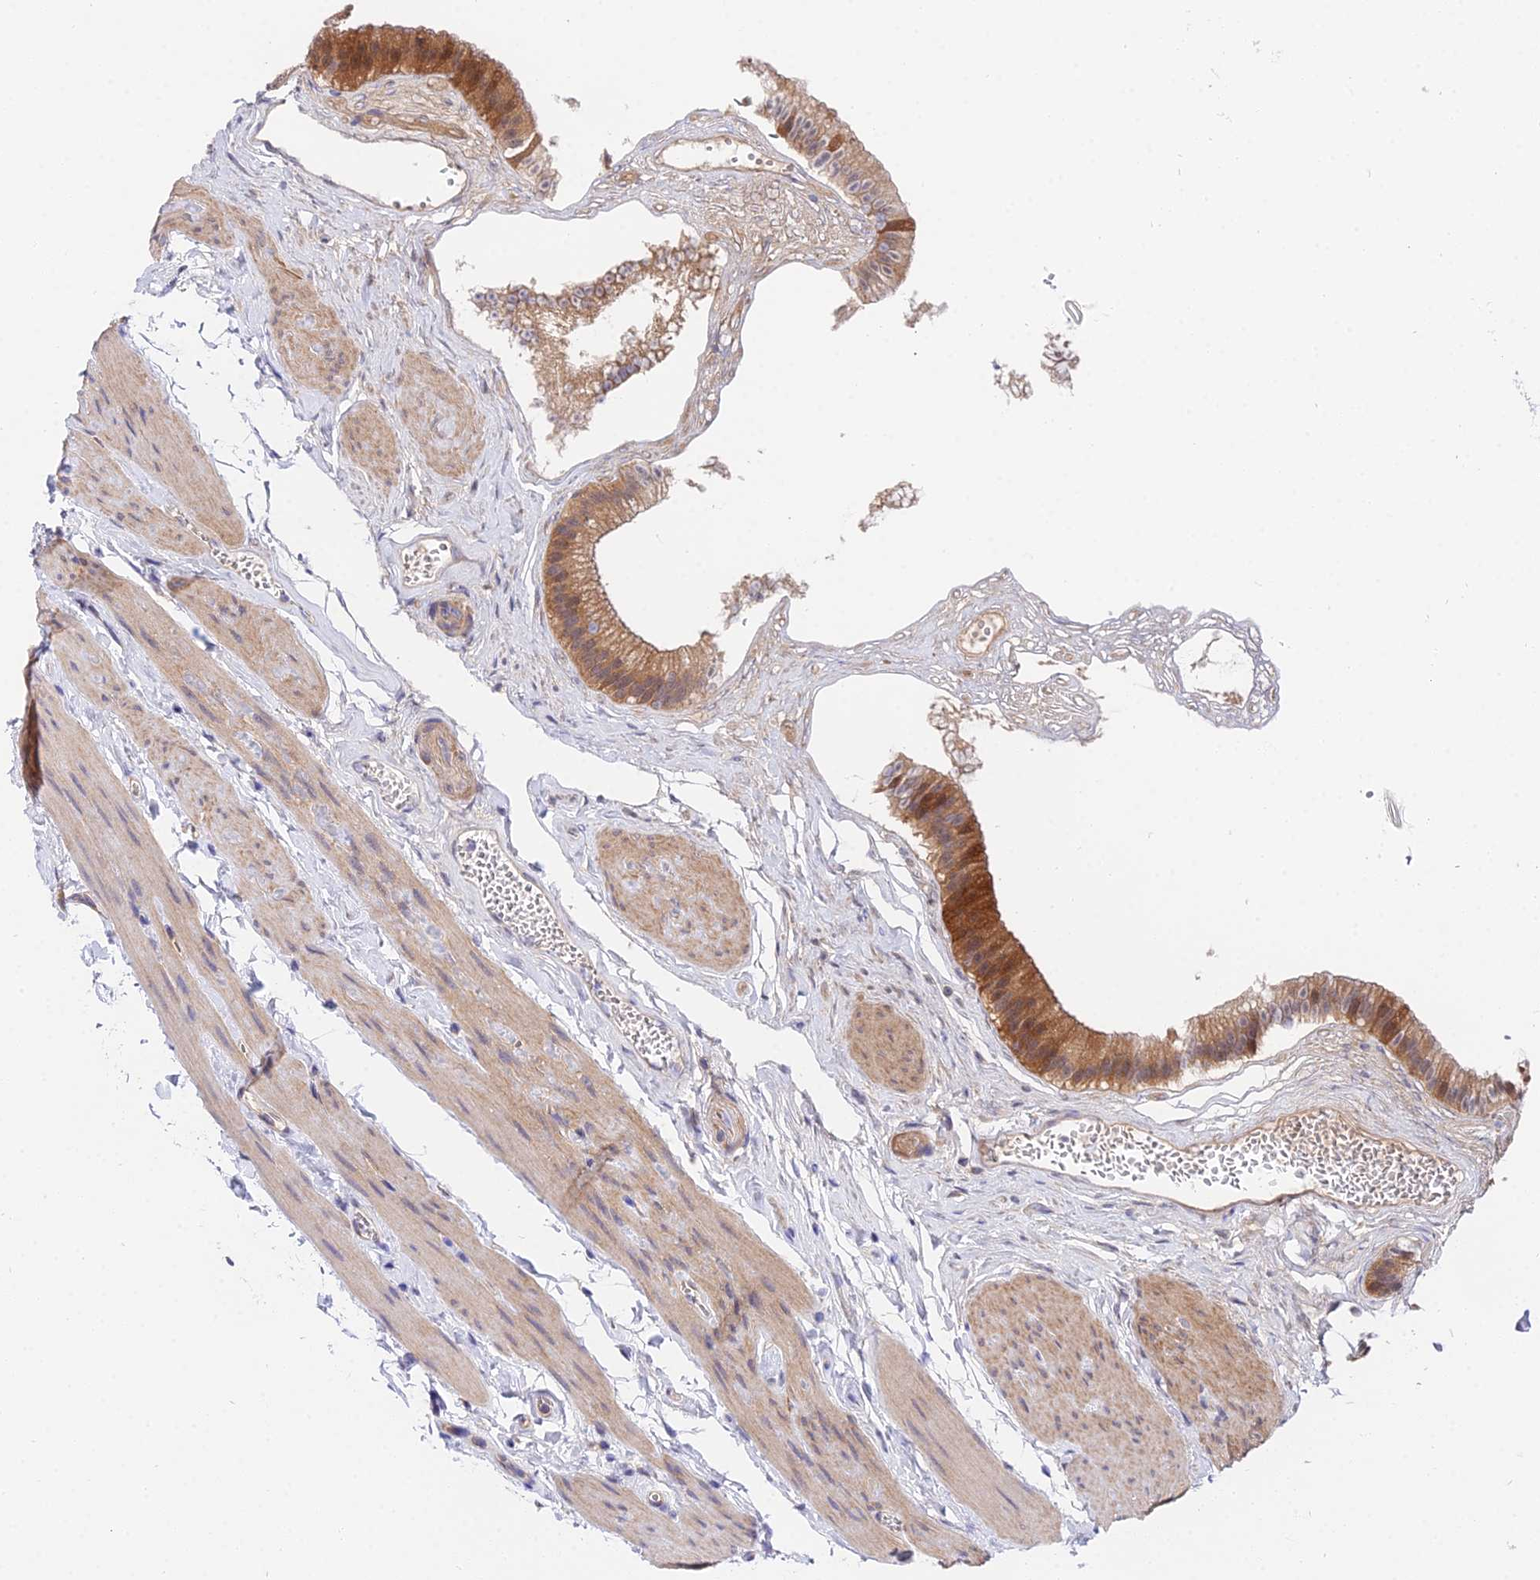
{"staining": {"intensity": "strong", "quantity": ">75%", "location": "cytoplasmic/membranous"}, "tissue": "gallbladder", "cell_type": "Glandular cells", "image_type": "normal", "snomed": [{"axis": "morphology", "description": "Normal tissue, NOS"}, {"axis": "topography", "description": "Gallbladder"}], "caption": "This image shows unremarkable gallbladder stained with immunohistochemistry (IHC) to label a protein in brown. The cytoplasmic/membranous of glandular cells show strong positivity for the protein. Nuclei are counter-stained blue.", "gene": "PPP2R2A", "patient": {"sex": "female", "age": 54}}